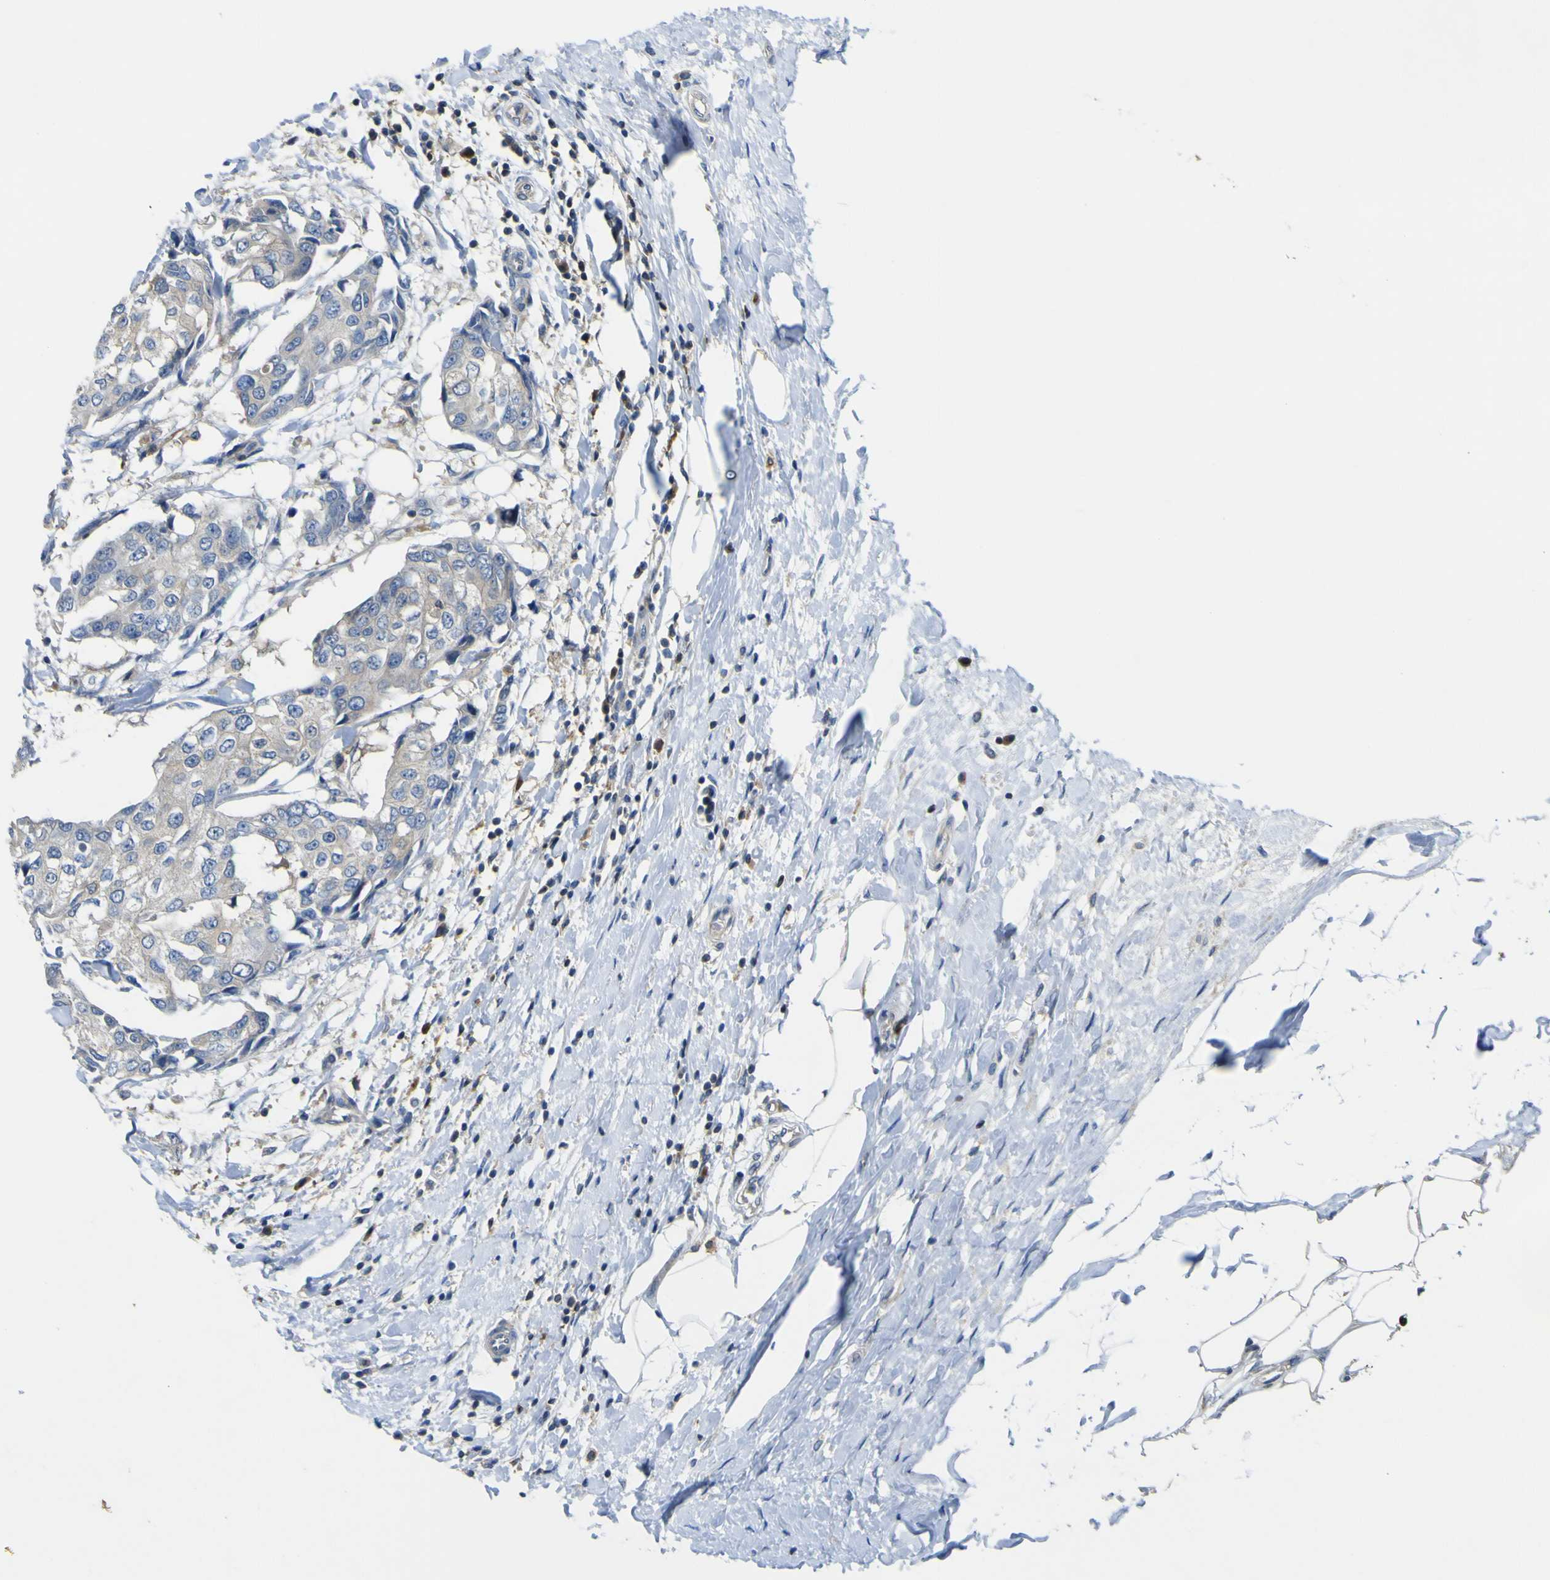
{"staining": {"intensity": "negative", "quantity": "none", "location": "none"}, "tissue": "breast cancer", "cell_type": "Tumor cells", "image_type": "cancer", "snomed": [{"axis": "morphology", "description": "Duct carcinoma"}, {"axis": "topography", "description": "Breast"}], "caption": "DAB immunohistochemical staining of breast cancer (invasive ductal carcinoma) exhibits no significant staining in tumor cells.", "gene": "EML2", "patient": {"sex": "female", "age": 27}}